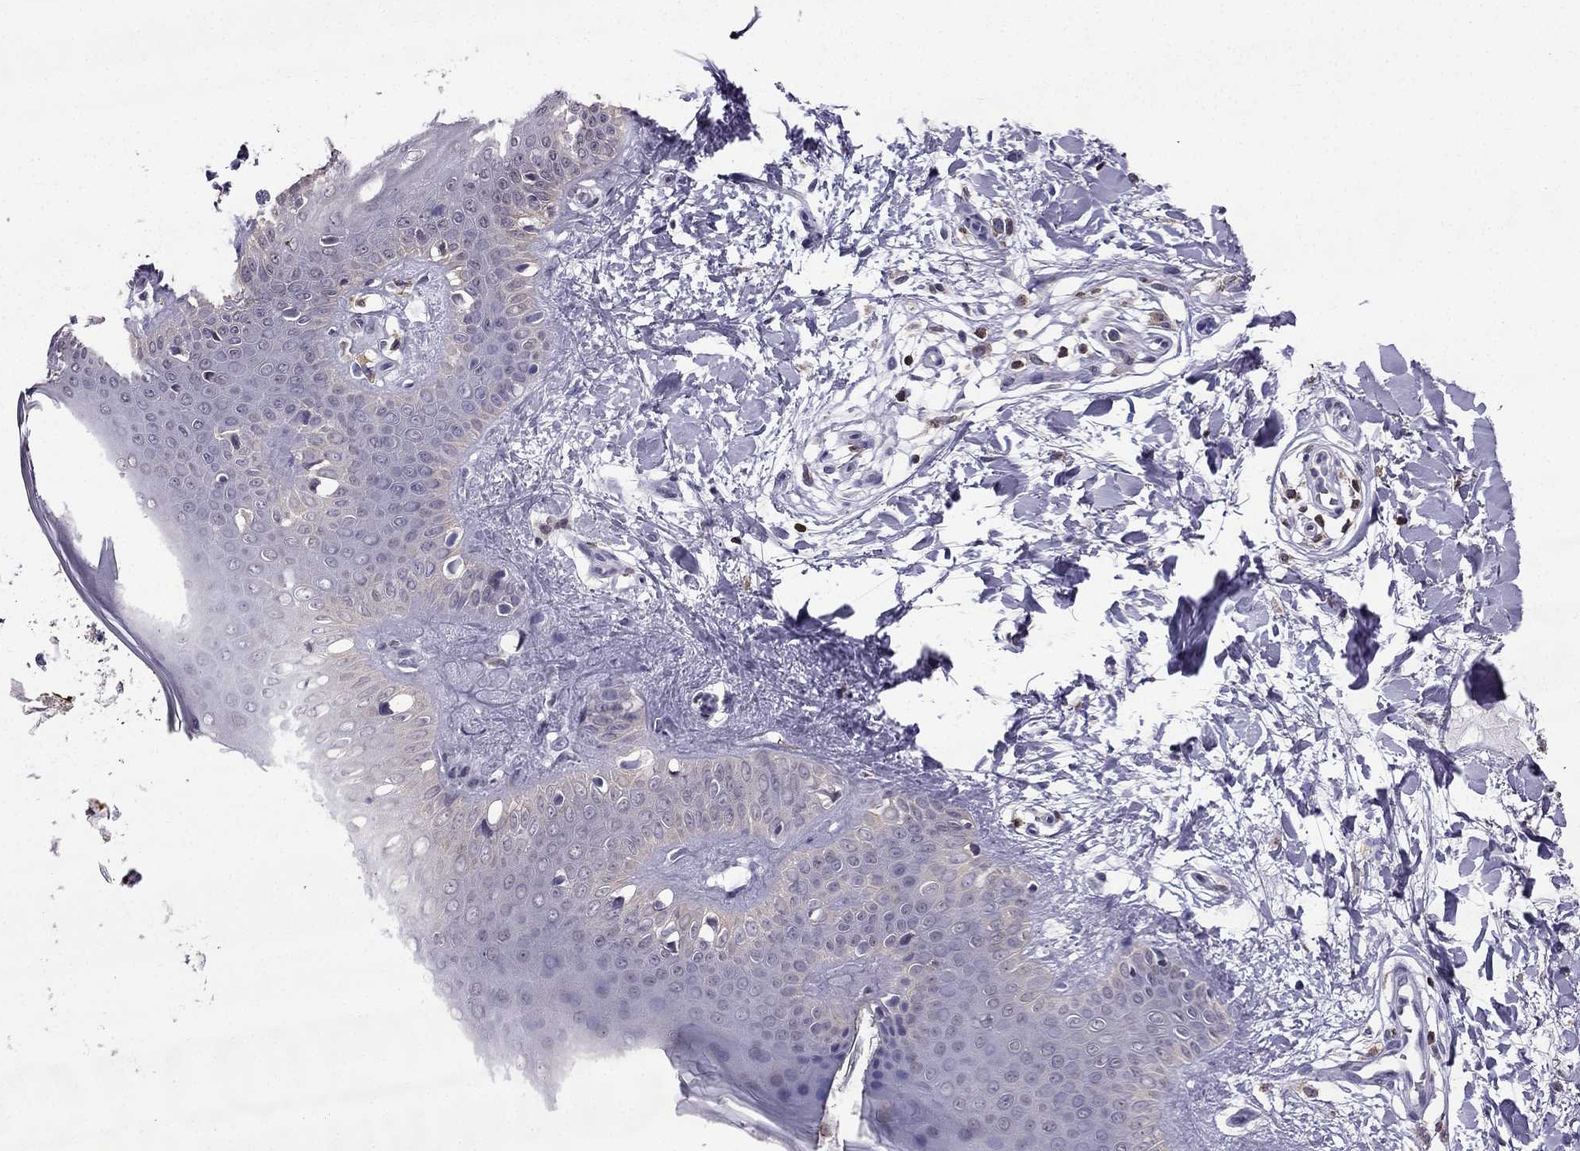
{"staining": {"intensity": "negative", "quantity": "none", "location": "none"}, "tissue": "skin", "cell_type": "Fibroblasts", "image_type": "normal", "snomed": [{"axis": "morphology", "description": "Normal tissue, NOS"}, {"axis": "topography", "description": "Skin"}], "caption": "Micrograph shows no significant protein expression in fibroblasts of benign skin. (Stains: DAB immunohistochemistry (IHC) with hematoxylin counter stain, Microscopy: brightfield microscopy at high magnification).", "gene": "CCK", "patient": {"sex": "female", "age": 34}}